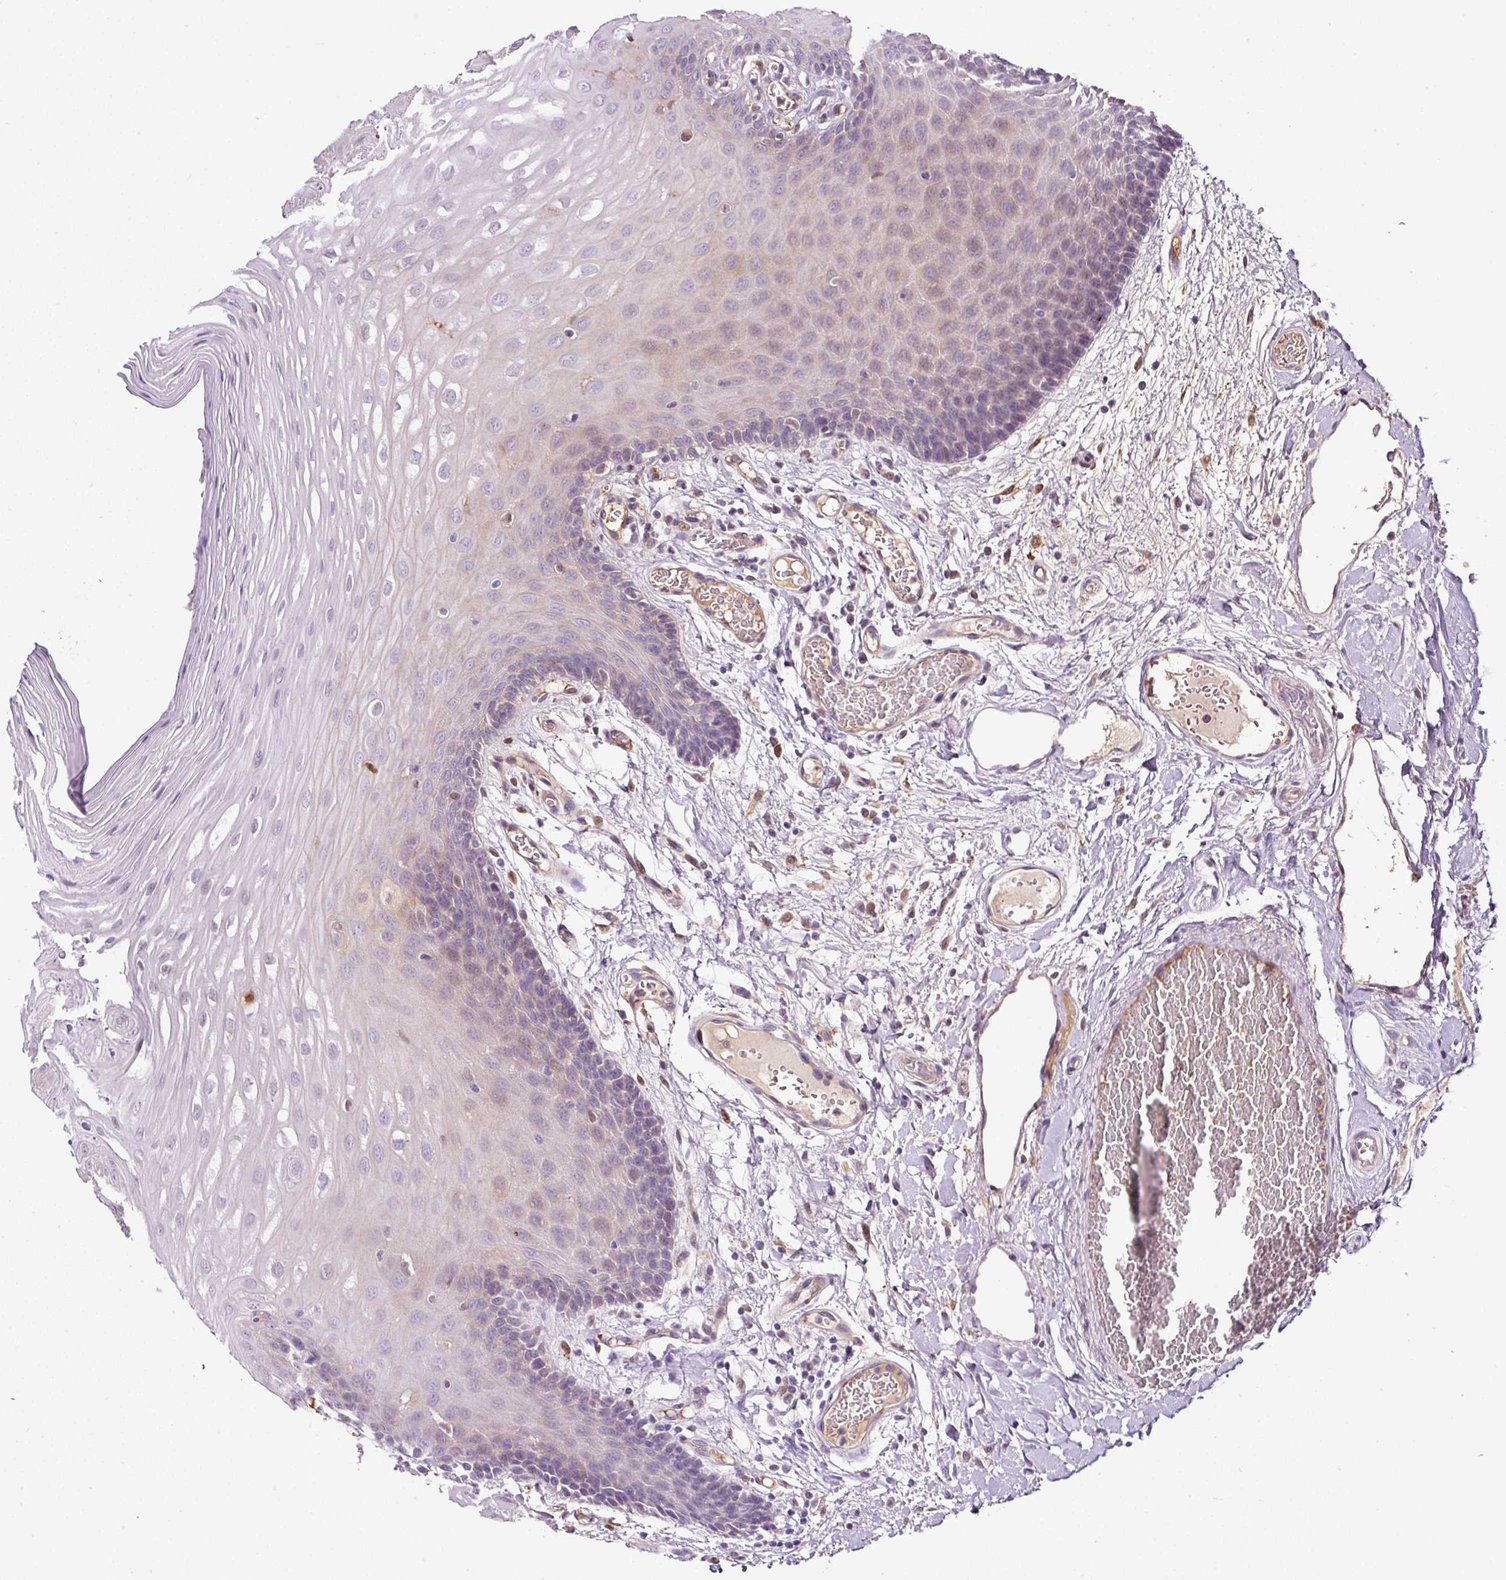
{"staining": {"intensity": "weak", "quantity": "<25%", "location": "cytoplasmic/membranous"}, "tissue": "oral mucosa", "cell_type": "Squamous epithelial cells", "image_type": "normal", "snomed": [{"axis": "morphology", "description": "Normal tissue, NOS"}, {"axis": "topography", "description": "Oral tissue"}, {"axis": "topography", "description": "Tounge, NOS"}], "caption": "IHC micrograph of benign oral mucosa: oral mucosa stained with DAB (3,3'-diaminobenzidine) displays no significant protein positivity in squamous epithelial cells.", "gene": "LRRC24", "patient": {"sex": "female", "age": 60}}